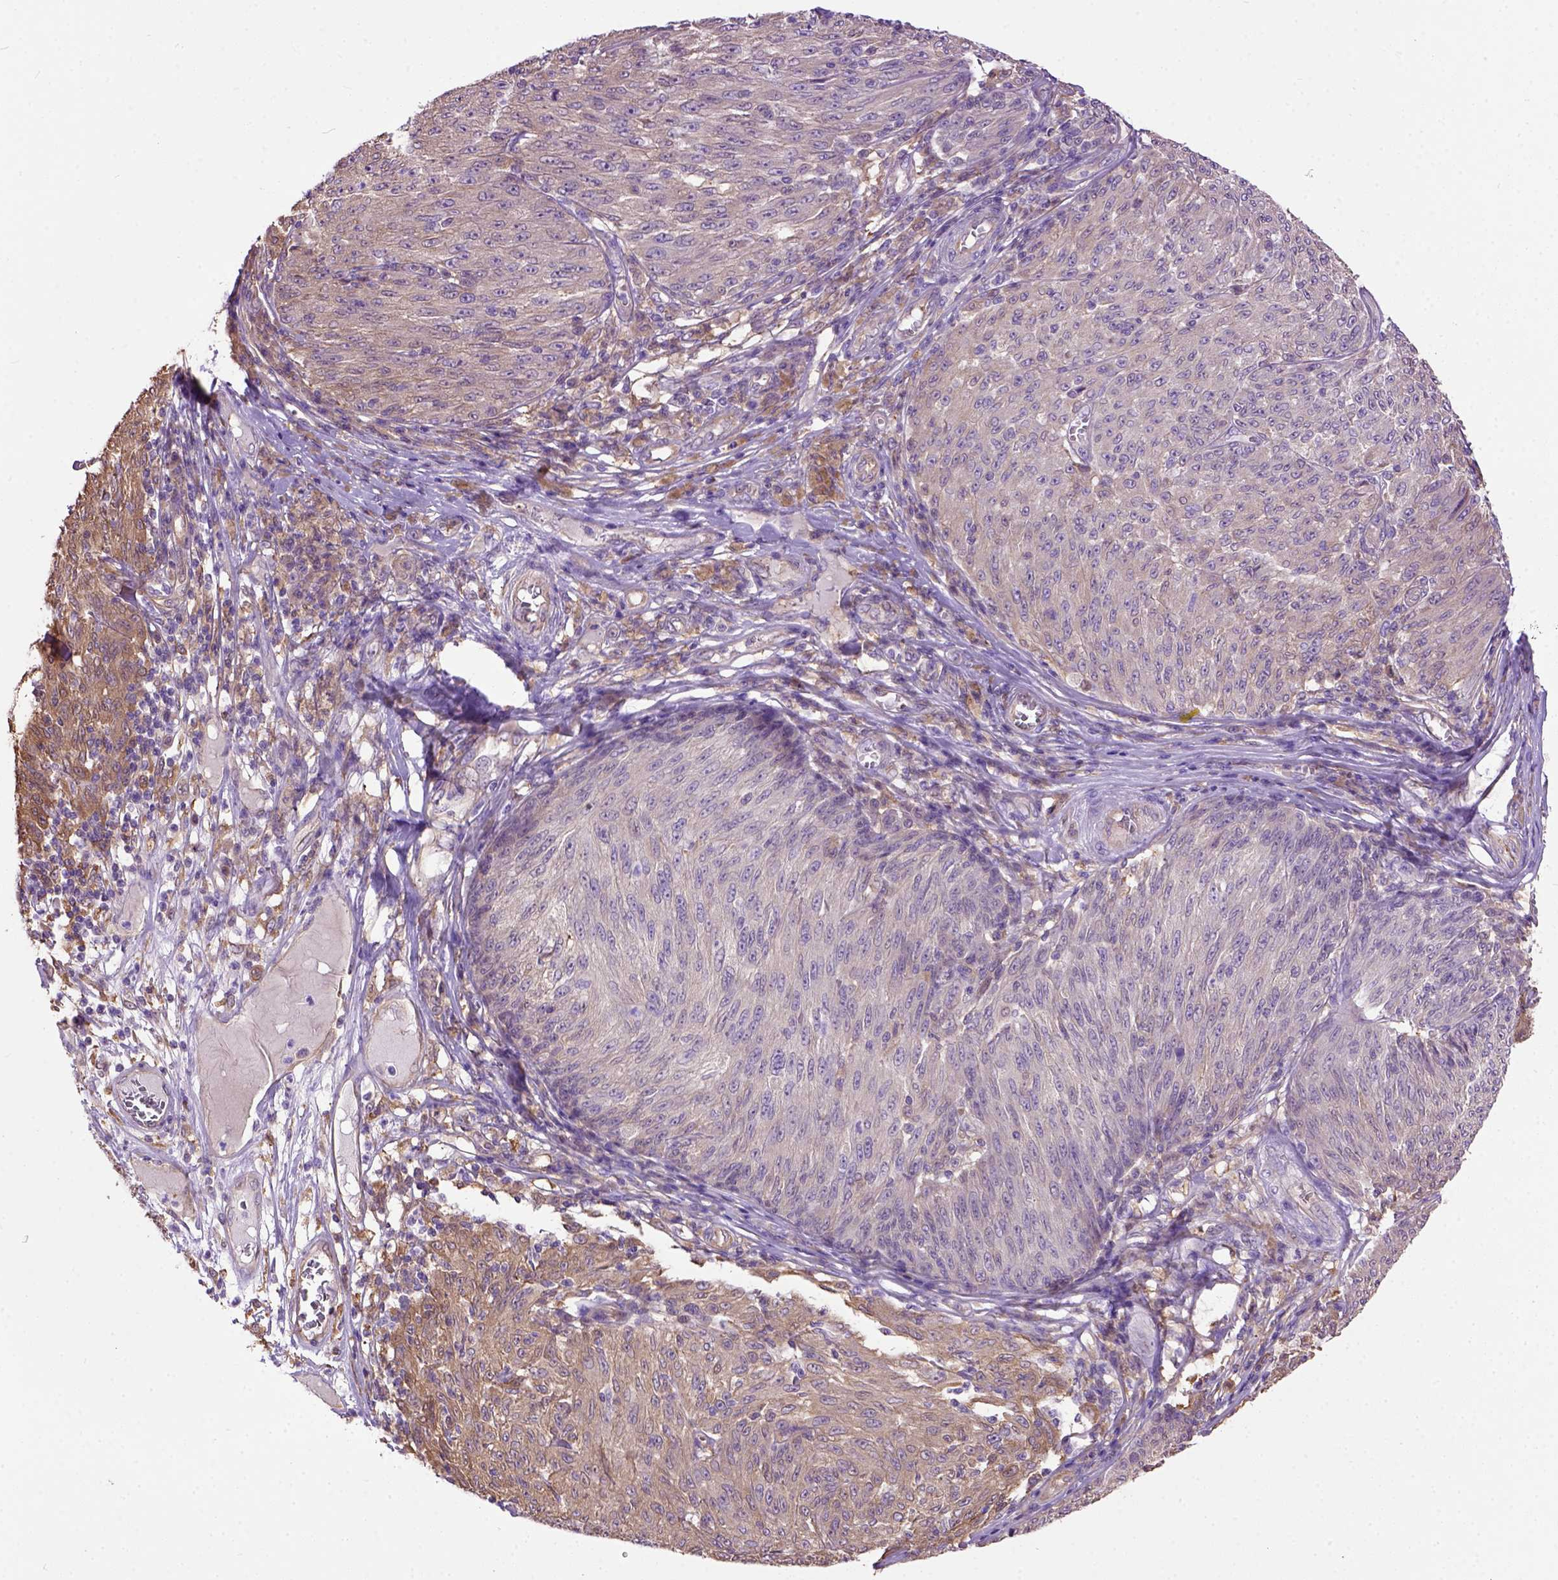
{"staining": {"intensity": "weak", "quantity": ">75%", "location": "cytoplasmic/membranous"}, "tissue": "melanoma", "cell_type": "Tumor cells", "image_type": "cancer", "snomed": [{"axis": "morphology", "description": "Malignant melanoma, NOS"}, {"axis": "topography", "description": "Skin"}], "caption": "Immunohistochemical staining of human melanoma displays low levels of weak cytoplasmic/membranous protein positivity in about >75% of tumor cells.", "gene": "SEMA4F", "patient": {"sex": "male", "age": 85}}